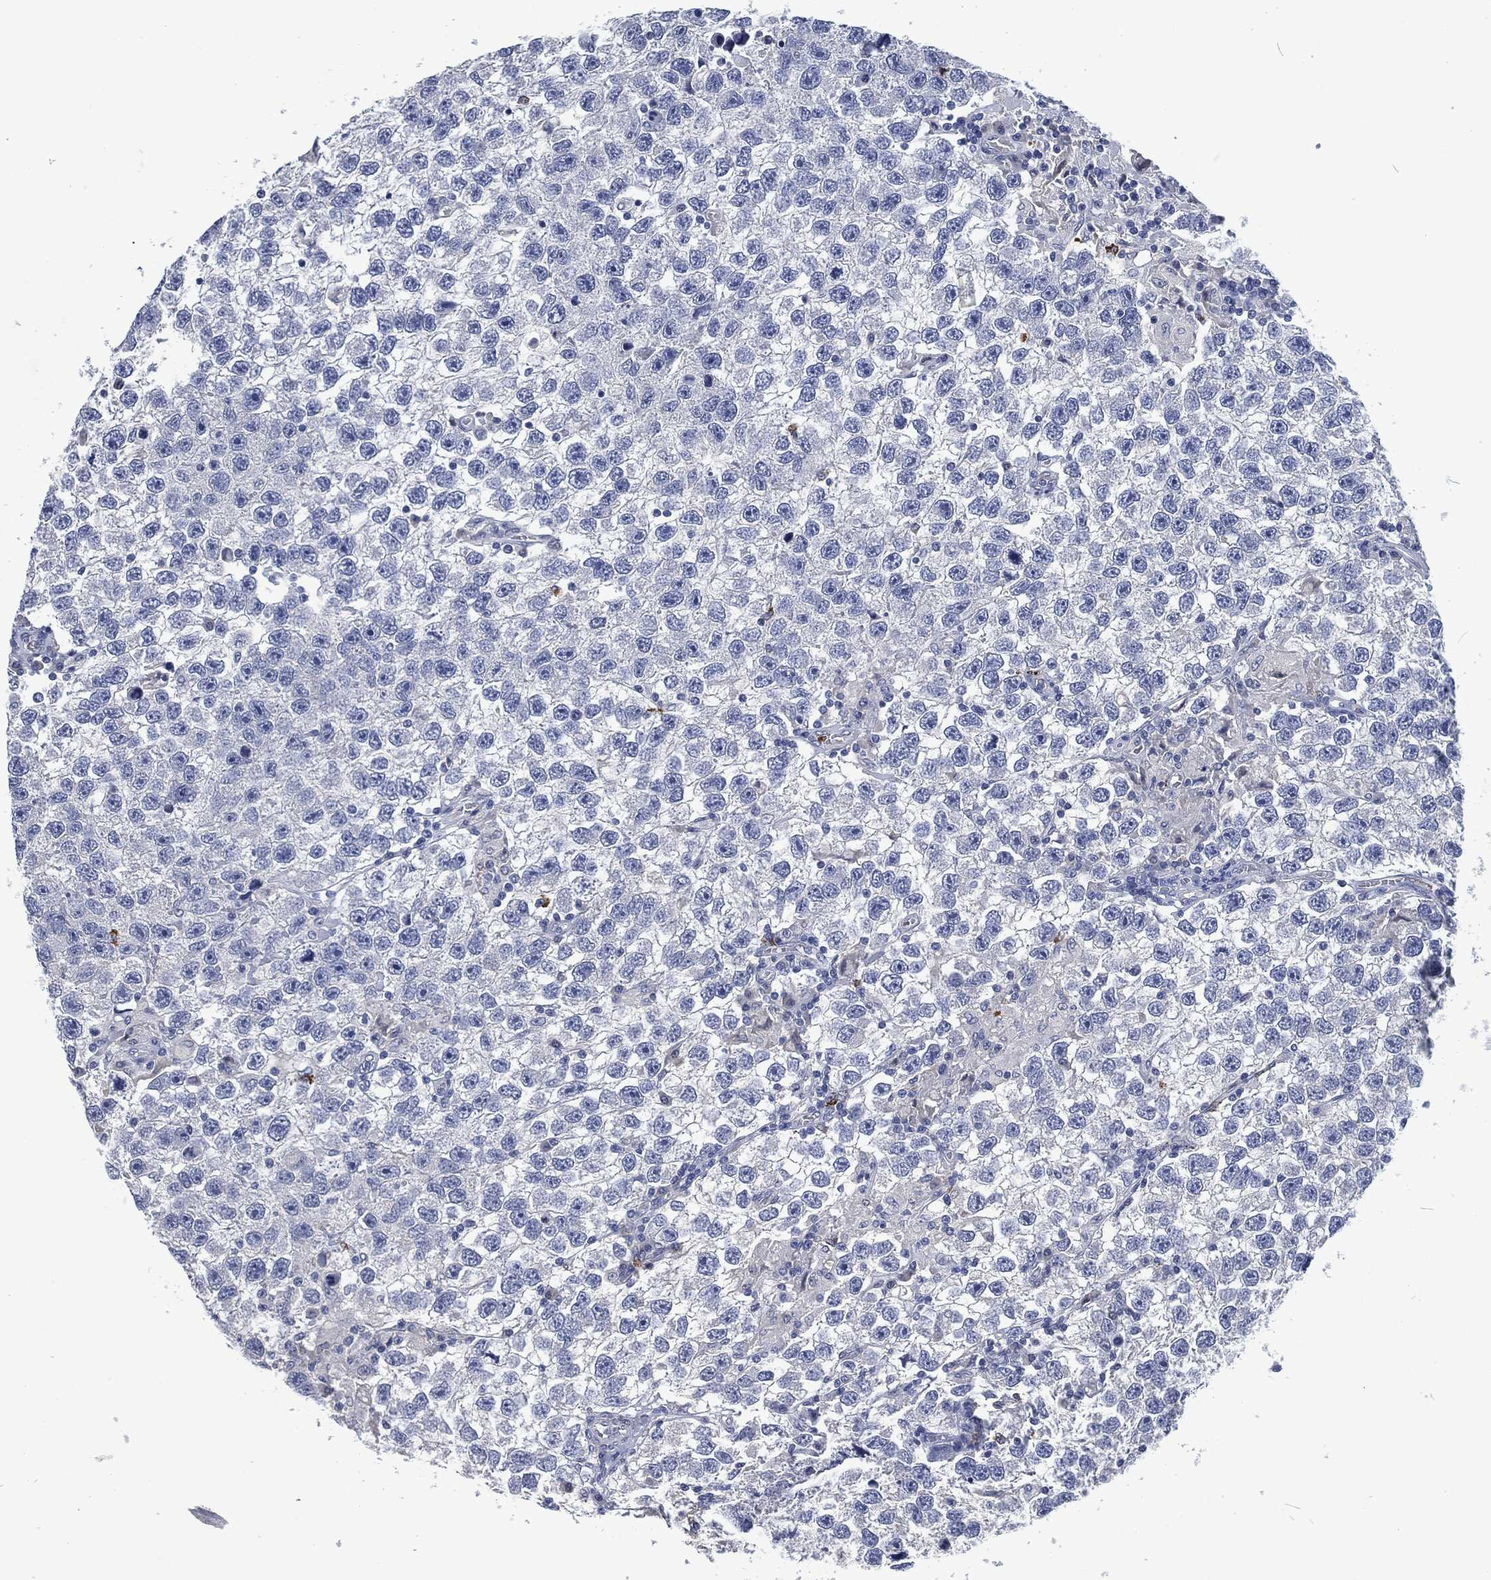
{"staining": {"intensity": "negative", "quantity": "none", "location": "none"}, "tissue": "testis cancer", "cell_type": "Tumor cells", "image_type": "cancer", "snomed": [{"axis": "morphology", "description": "Seminoma, NOS"}, {"axis": "topography", "description": "Testis"}], "caption": "A micrograph of human seminoma (testis) is negative for staining in tumor cells.", "gene": "MPO", "patient": {"sex": "male", "age": 26}}